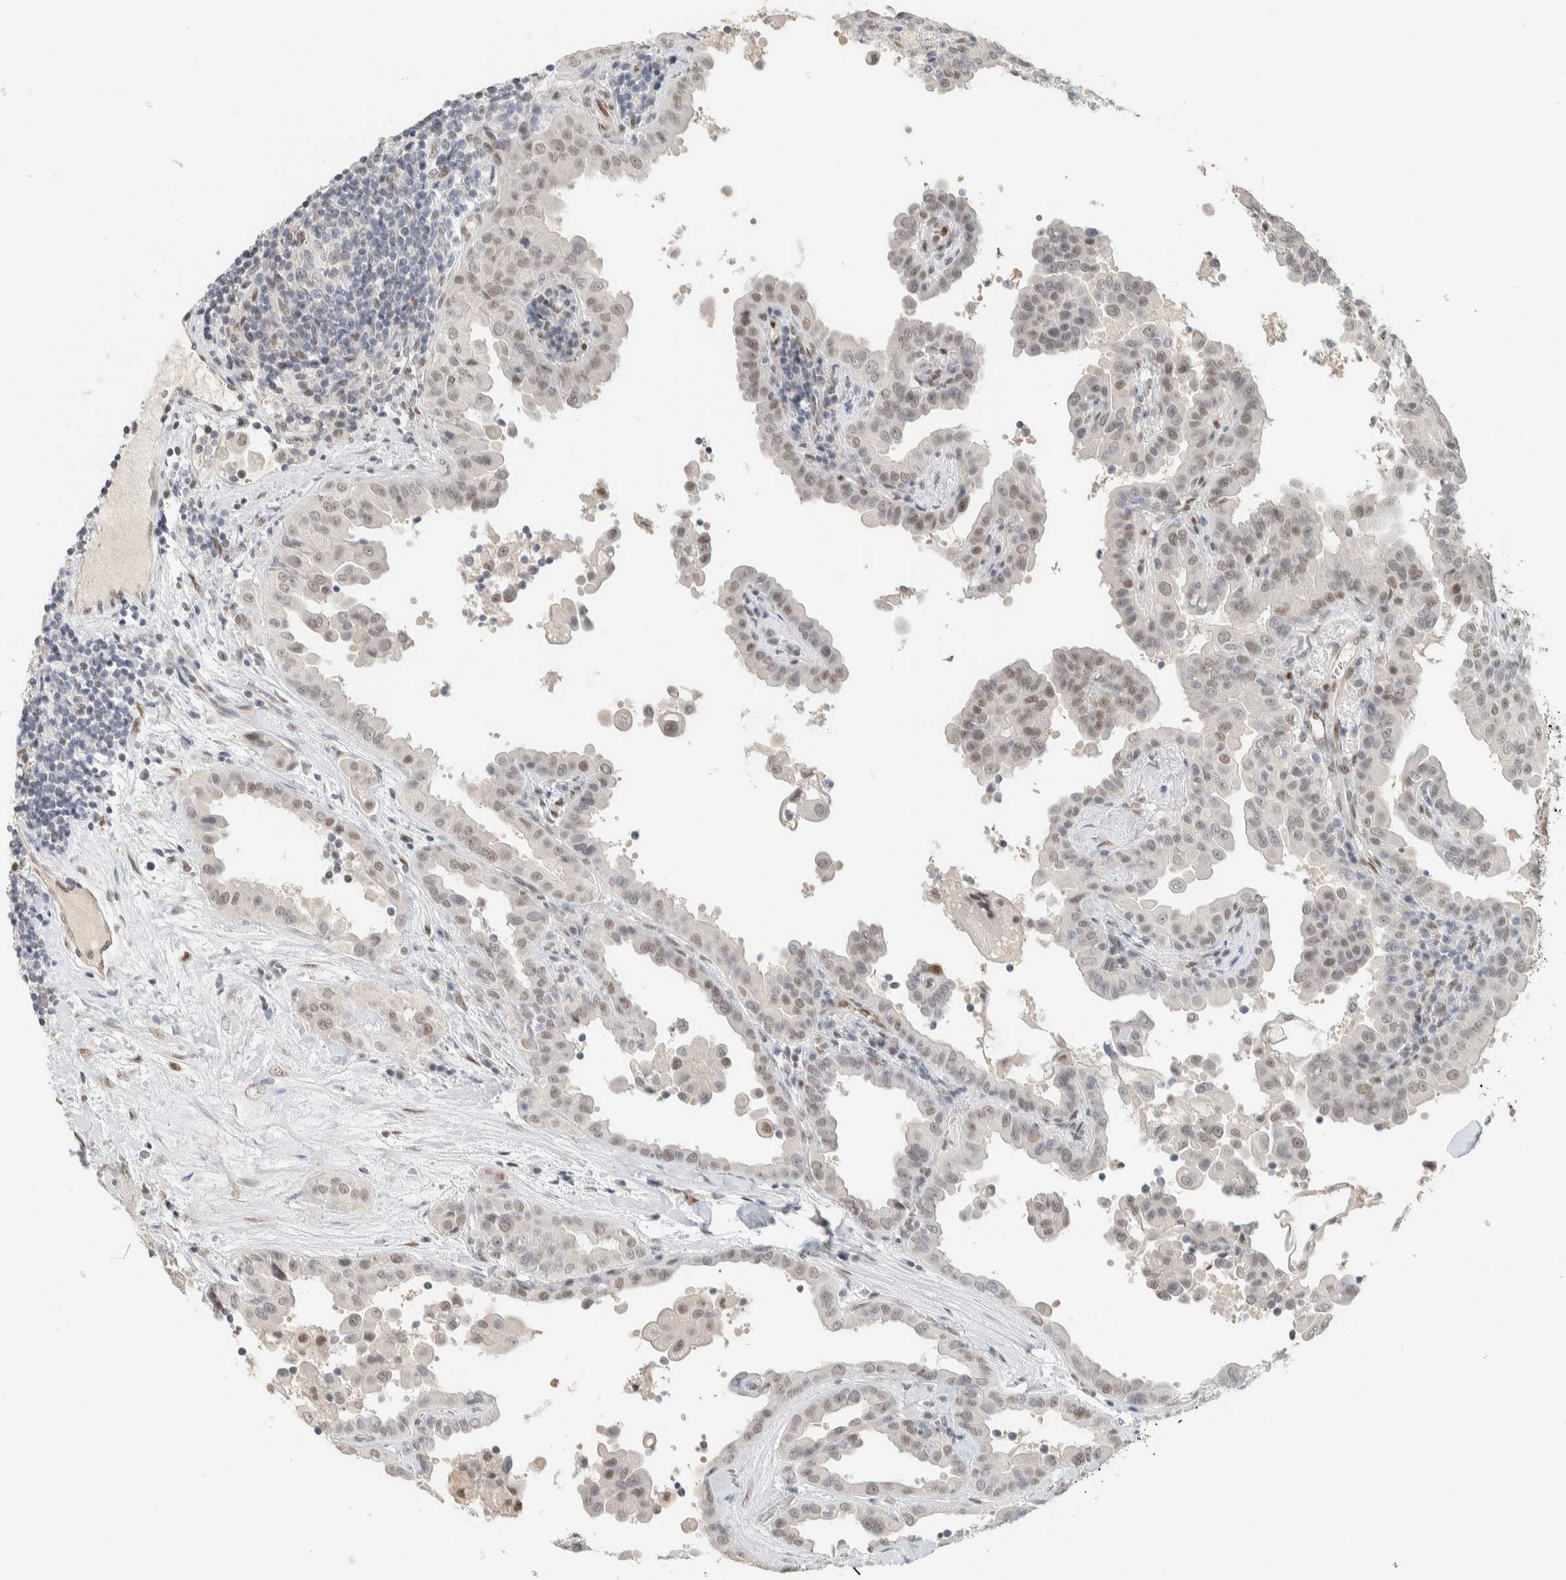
{"staining": {"intensity": "weak", "quantity": ">75%", "location": "nuclear"}, "tissue": "thyroid cancer", "cell_type": "Tumor cells", "image_type": "cancer", "snomed": [{"axis": "morphology", "description": "Papillary adenocarcinoma, NOS"}, {"axis": "topography", "description": "Thyroid gland"}], "caption": "A micrograph of thyroid papillary adenocarcinoma stained for a protein reveals weak nuclear brown staining in tumor cells.", "gene": "PUS7", "patient": {"sex": "male", "age": 33}}